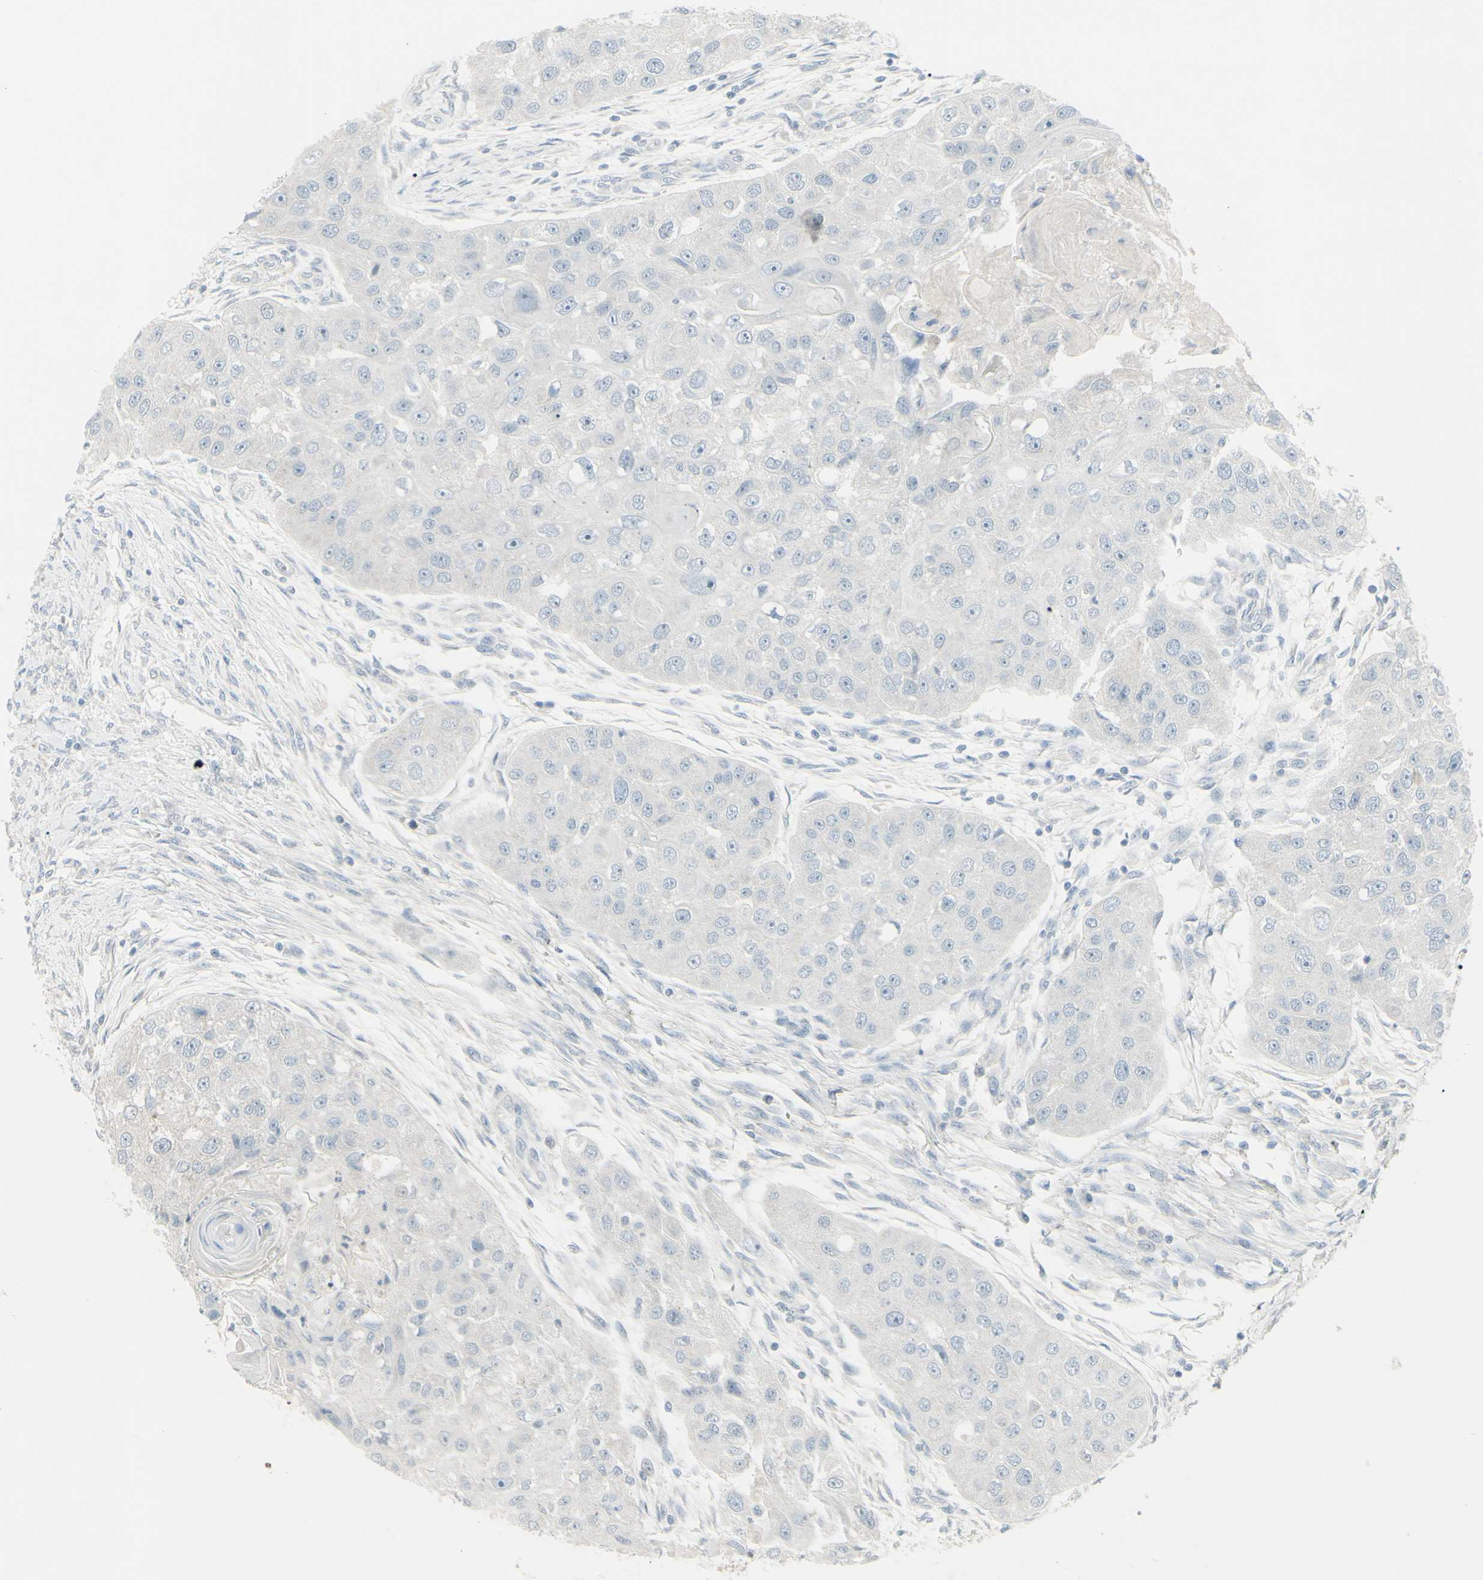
{"staining": {"intensity": "negative", "quantity": "none", "location": "none"}, "tissue": "head and neck cancer", "cell_type": "Tumor cells", "image_type": "cancer", "snomed": [{"axis": "morphology", "description": "Normal tissue, NOS"}, {"axis": "morphology", "description": "Squamous cell carcinoma, NOS"}, {"axis": "topography", "description": "Skeletal muscle"}, {"axis": "topography", "description": "Head-Neck"}], "caption": "Head and neck cancer (squamous cell carcinoma) was stained to show a protein in brown. There is no significant staining in tumor cells.", "gene": "SH3GL2", "patient": {"sex": "male", "age": 51}}